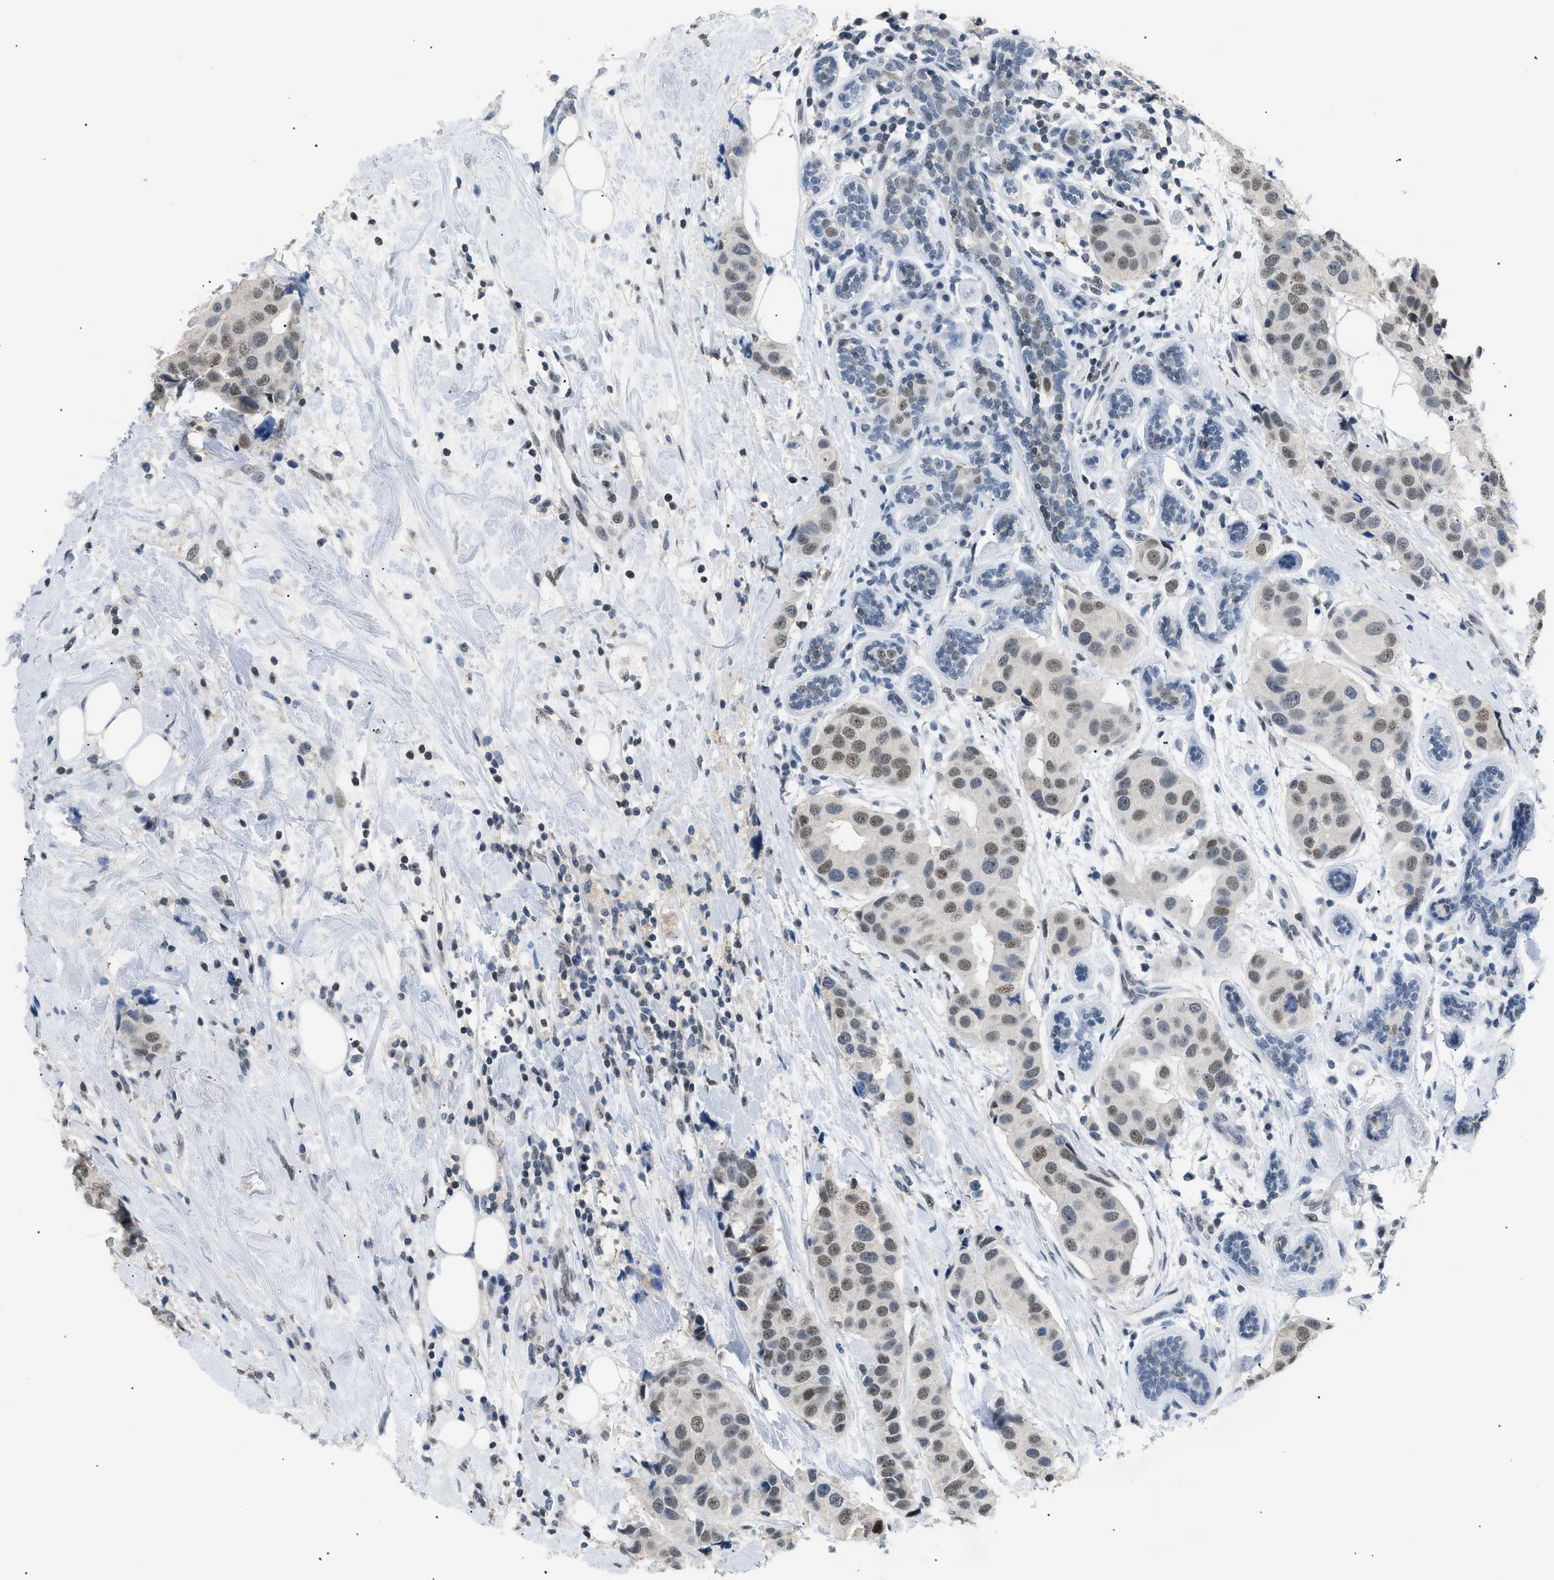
{"staining": {"intensity": "moderate", "quantity": "25%-75%", "location": "nuclear"}, "tissue": "breast cancer", "cell_type": "Tumor cells", "image_type": "cancer", "snomed": [{"axis": "morphology", "description": "Normal tissue, NOS"}, {"axis": "morphology", "description": "Duct carcinoma"}, {"axis": "topography", "description": "Breast"}], "caption": "Tumor cells reveal moderate nuclear staining in about 25%-75% of cells in infiltrating ductal carcinoma (breast).", "gene": "KCNC3", "patient": {"sex": "female", "age": 39}}